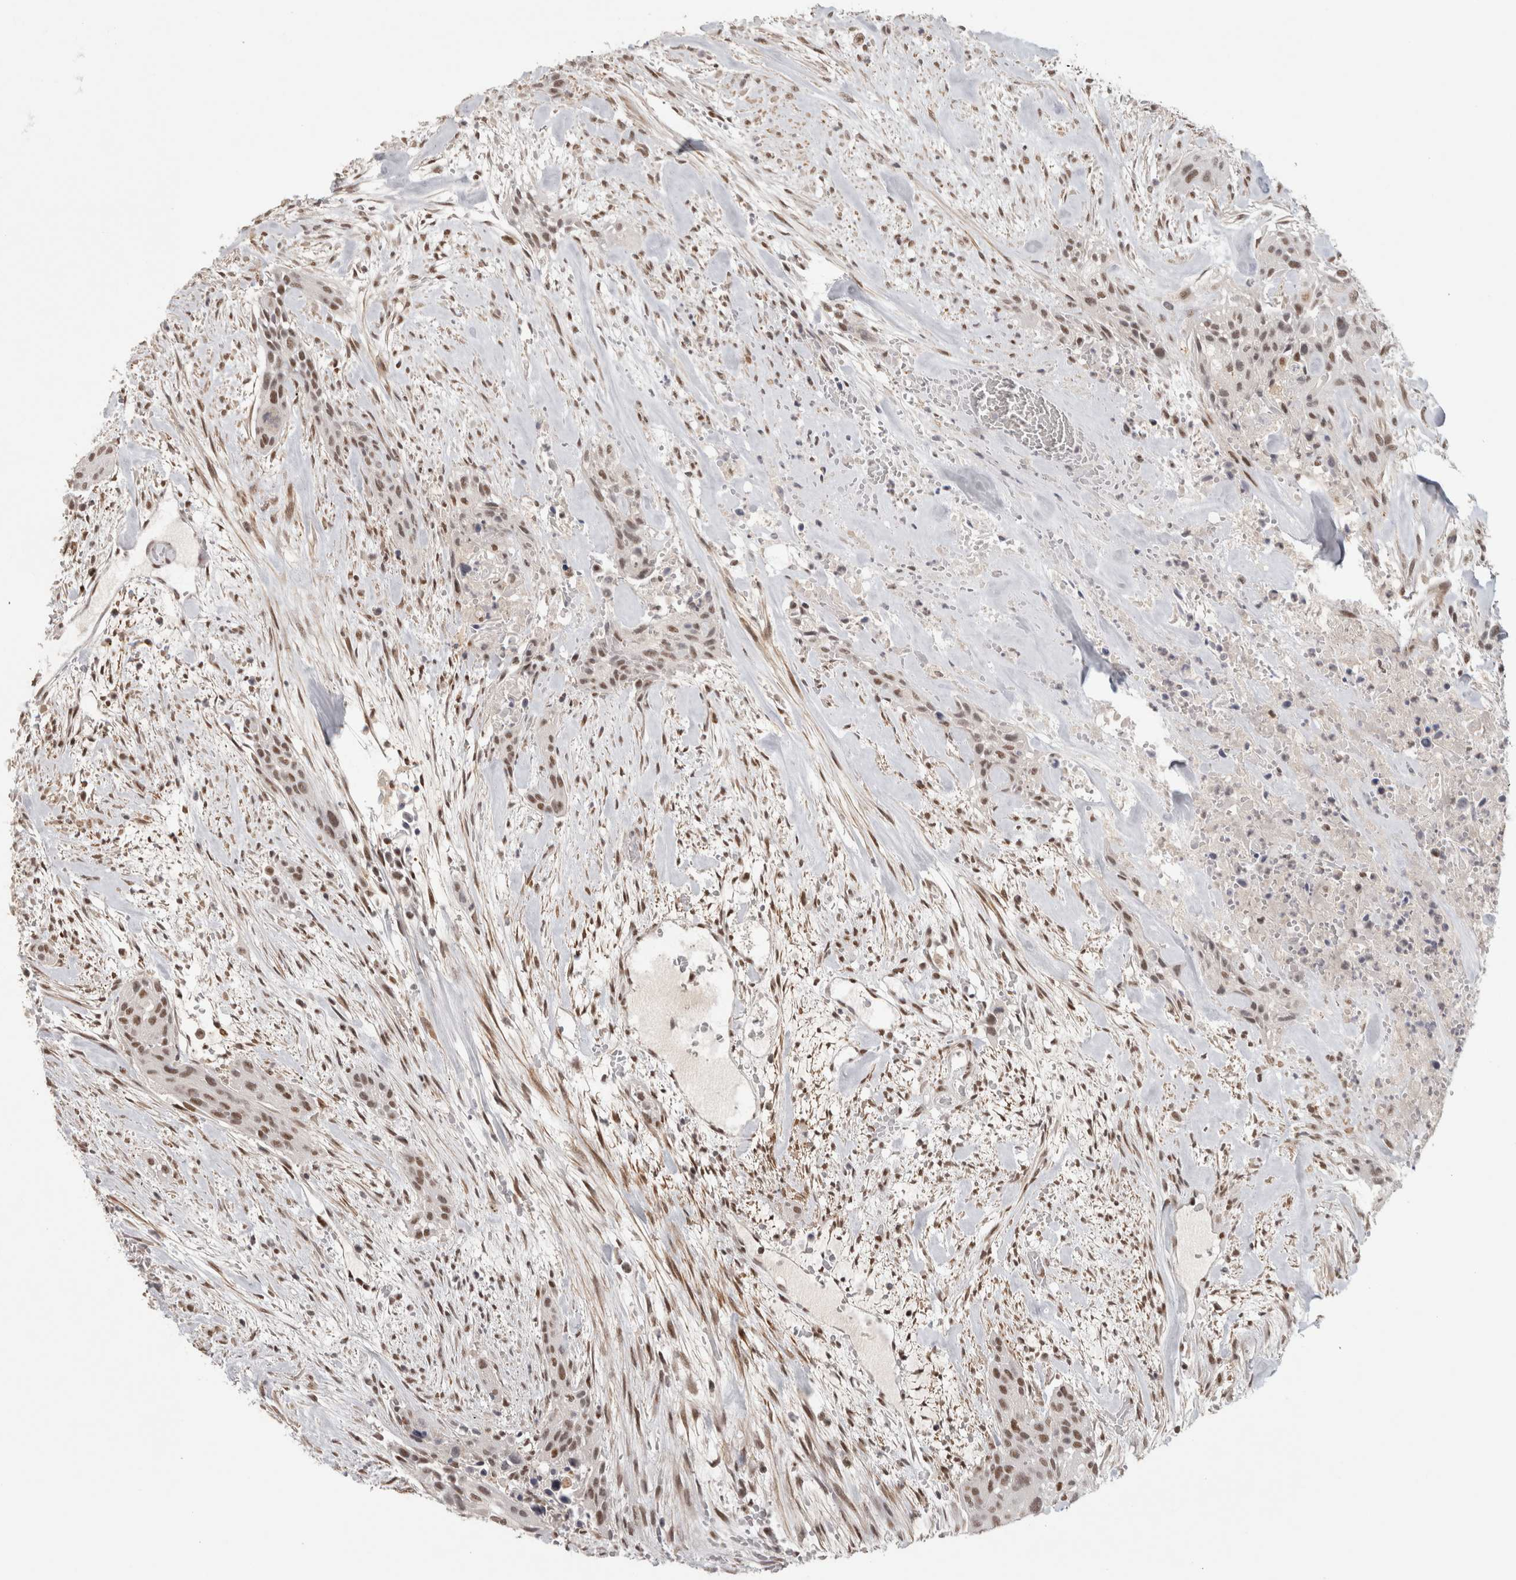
{"staining": {"intensity": "moderate", "quantity": ">75%", "location": "nuclear"}, "tissue": "urothelial cancer", "cell_type": "Tumor cells", "image_type": "cancer", "snomed": [{"axis": "morphology", "description": "Urothelial carcinoma, High grade"}, {"axis": "topography", "description": "Urinary bladder"}], "caption": "Approximately >75% of tumor cells in urothelial carcinoma (high-grade) reveal moderate nuclear protein staining as visualized by brown immunohistochemical staining.", "gene": "ZNF830", "patient": {"sex": "male", "age": 35}}